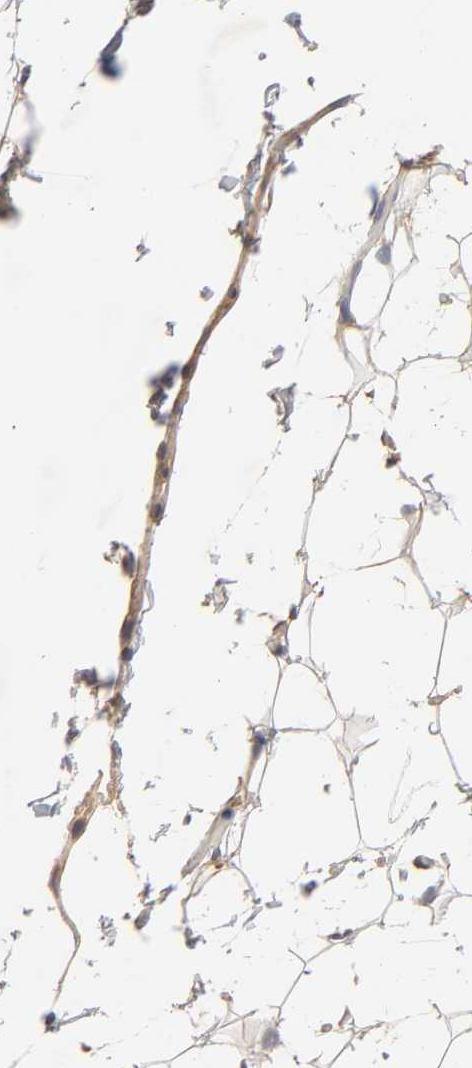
{"staining": {"intensity": "moderate", "quantity": "25%-75%", "location": "none"}, "tissue": "adipose tissue", "cell_type": "Adipocytes", "image_type": "normal", "snomed": [{"axis": "morphology", "description": "Normal tissue, NOS"}, {"axis": "topography", "description": "Soft tissue"}], "caption": "Immunohistochemistry (IHC) staining of benign adipose tissue, which shows medium levels of moderate None positivity in approximately 25%-75% of adipocytes indicating moderate None protein expression. The staining was performed using DAB (3,3'-diaminobenzidine) (brown) for protein detection and nuclei were counterstained in hematoxylin (blue).", "gene": "RPS29", "patient": {"sex": "male", "age": 26}}